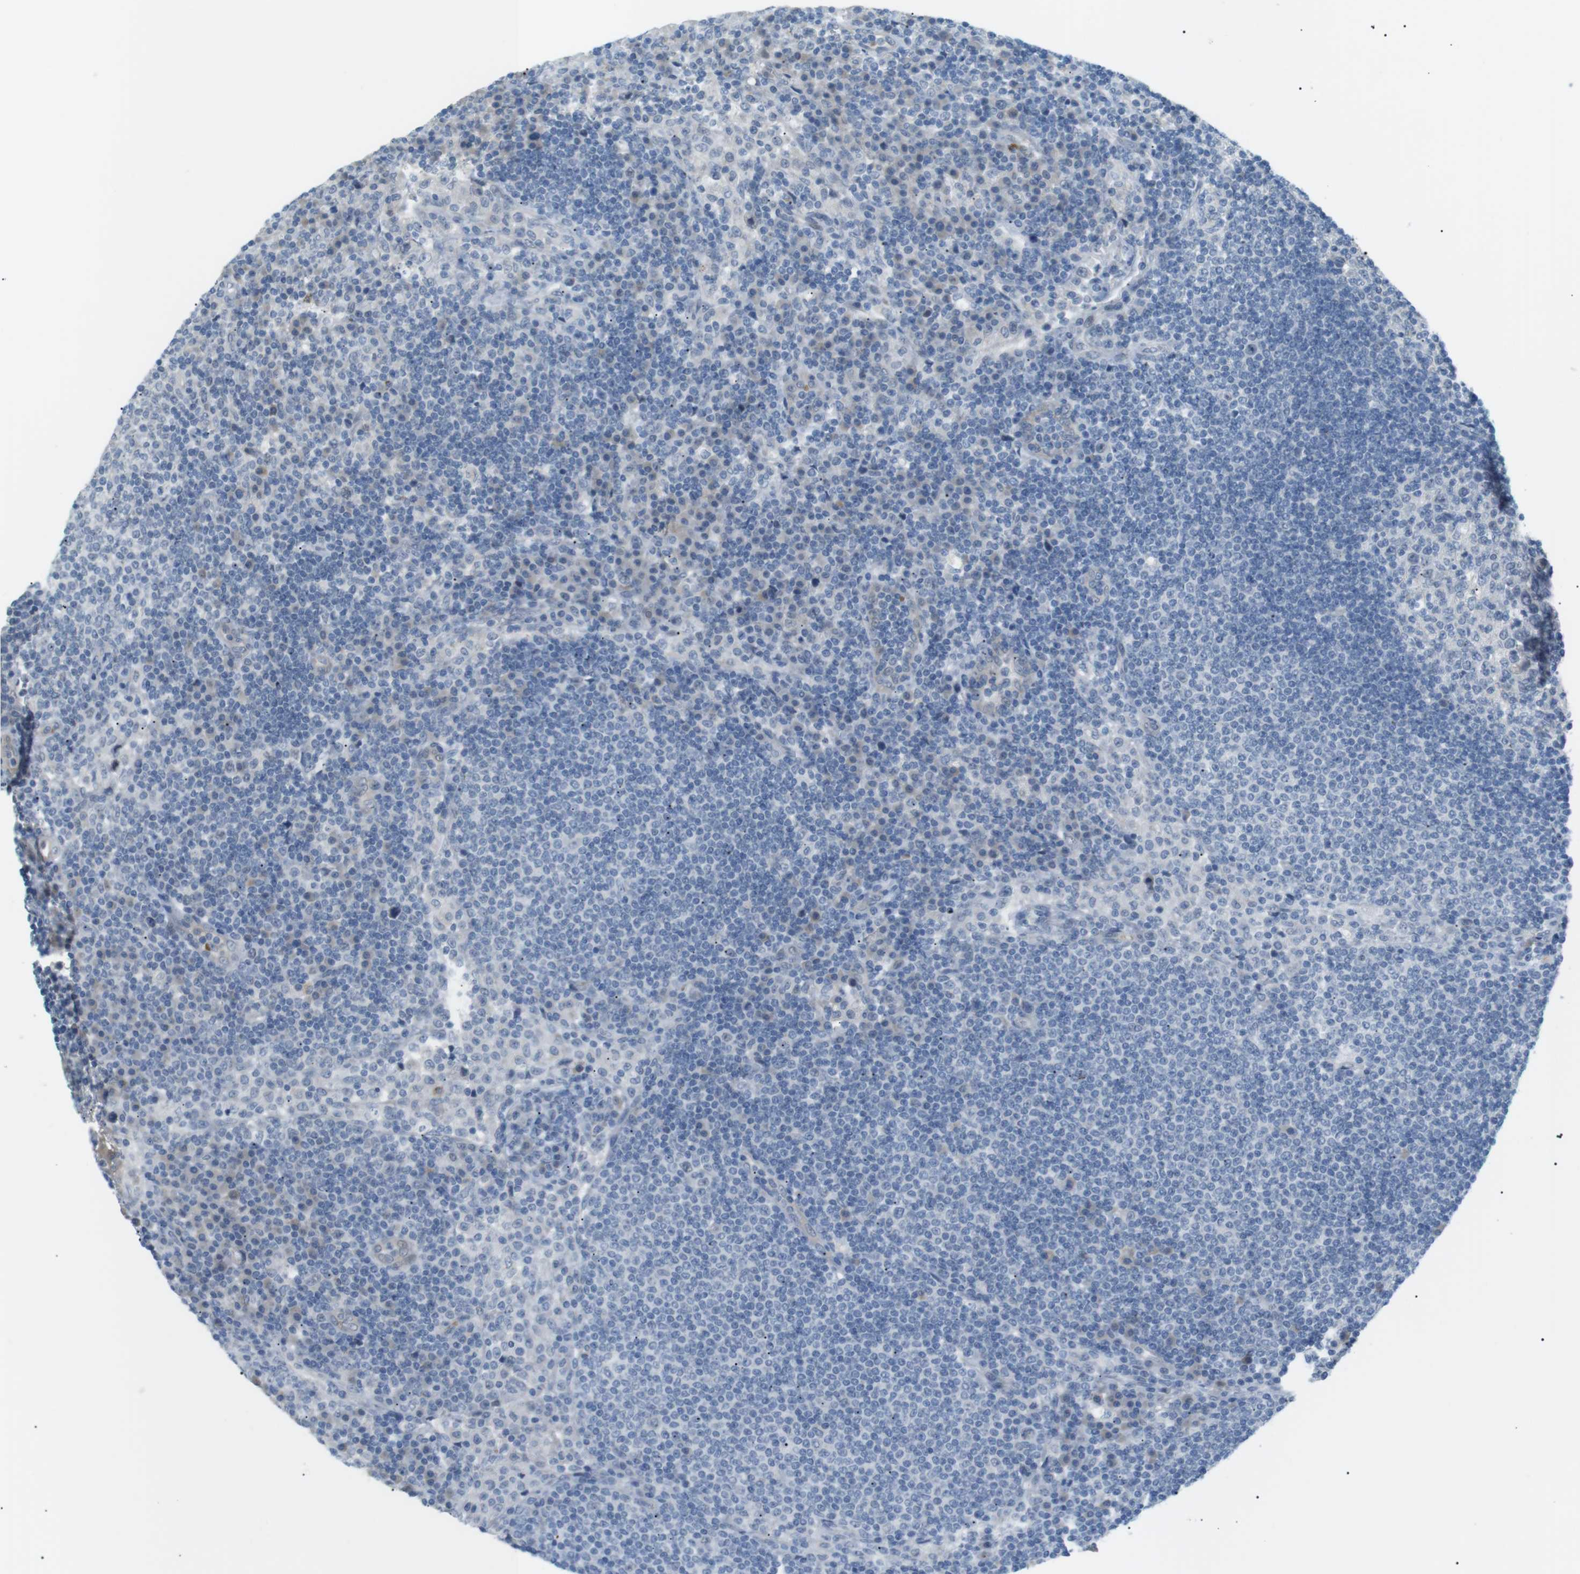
{"staining": {"intensity": "negative", "quantity": "none", "location": "none"}, "tissue": "lymph node", "cell_type": "Germinal center cells", "image_type": "normal", "snomed": [{"axis": "morphology", "description": "Normal tissue, NOS"}, {"axis": "topography", "description": "Lymph node"}], "caption": "This is an immunohistochemistry micrograph of normal lymph node. There is no staining in germinal center cells.", "gene": "B4GALNT2", "patient": {"sex": "female", "age": 53}}